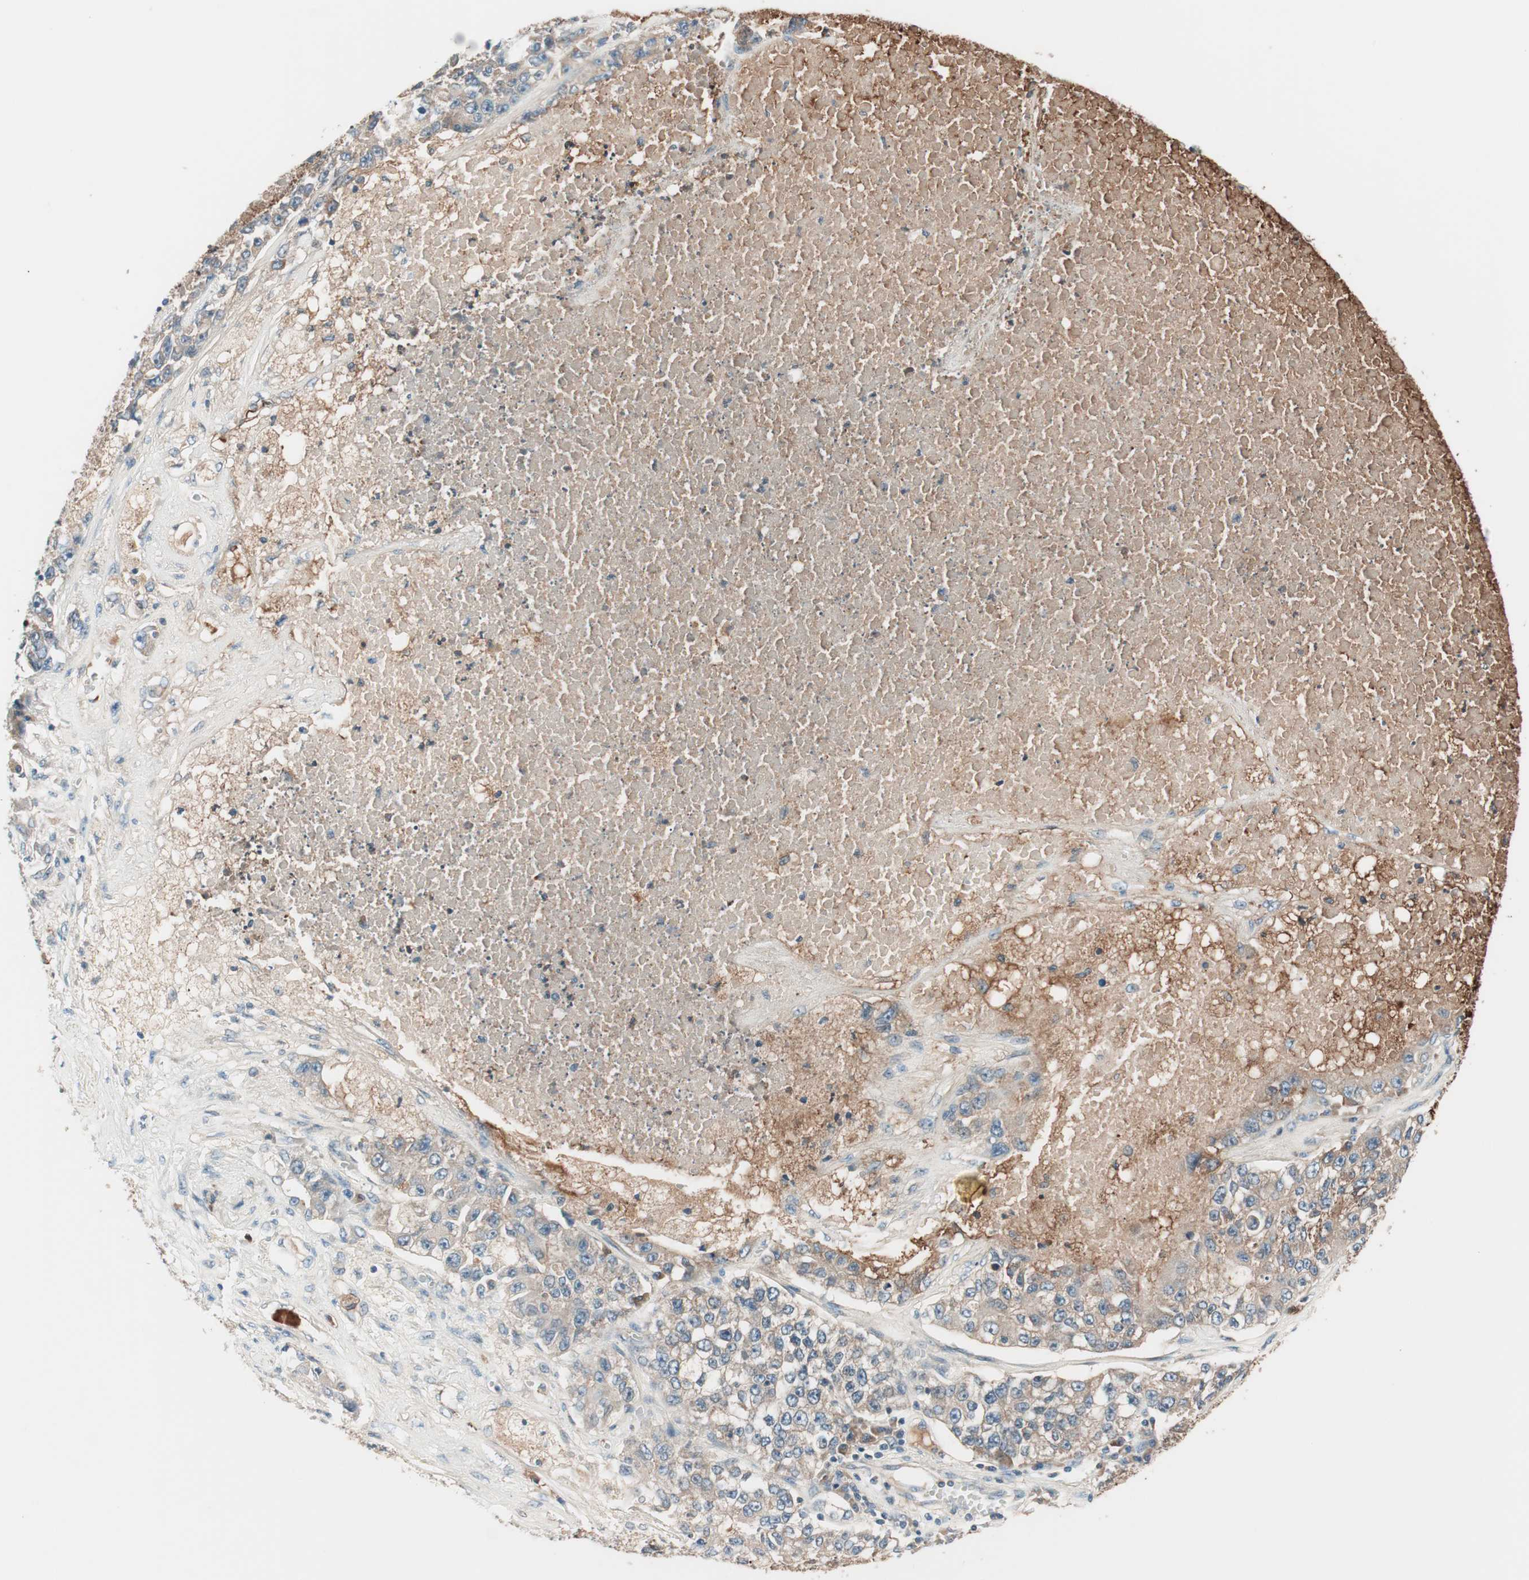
{"staining": {"intensity": "weak", "quantity": ">75%", "location": "cytoplasmic/membranous"}, "tissue": "lung cancer", "cell_type": "Tumor cells", "image_type": "cancer", "snomed": [{"axis": "morphology", "description": "Adenocarcinoma, NOS"}, {"axis": "topography", "description": "Lung"}], "caption": "An immunohistochemistry micrograph of tumor tissue is shown. Protein staining in brown highlights weak cytoplasmic/membranous positivity in lung cancer within tumor cells.", "gene": "TSG101", "patient": {"sex": "male", "age": 49}}